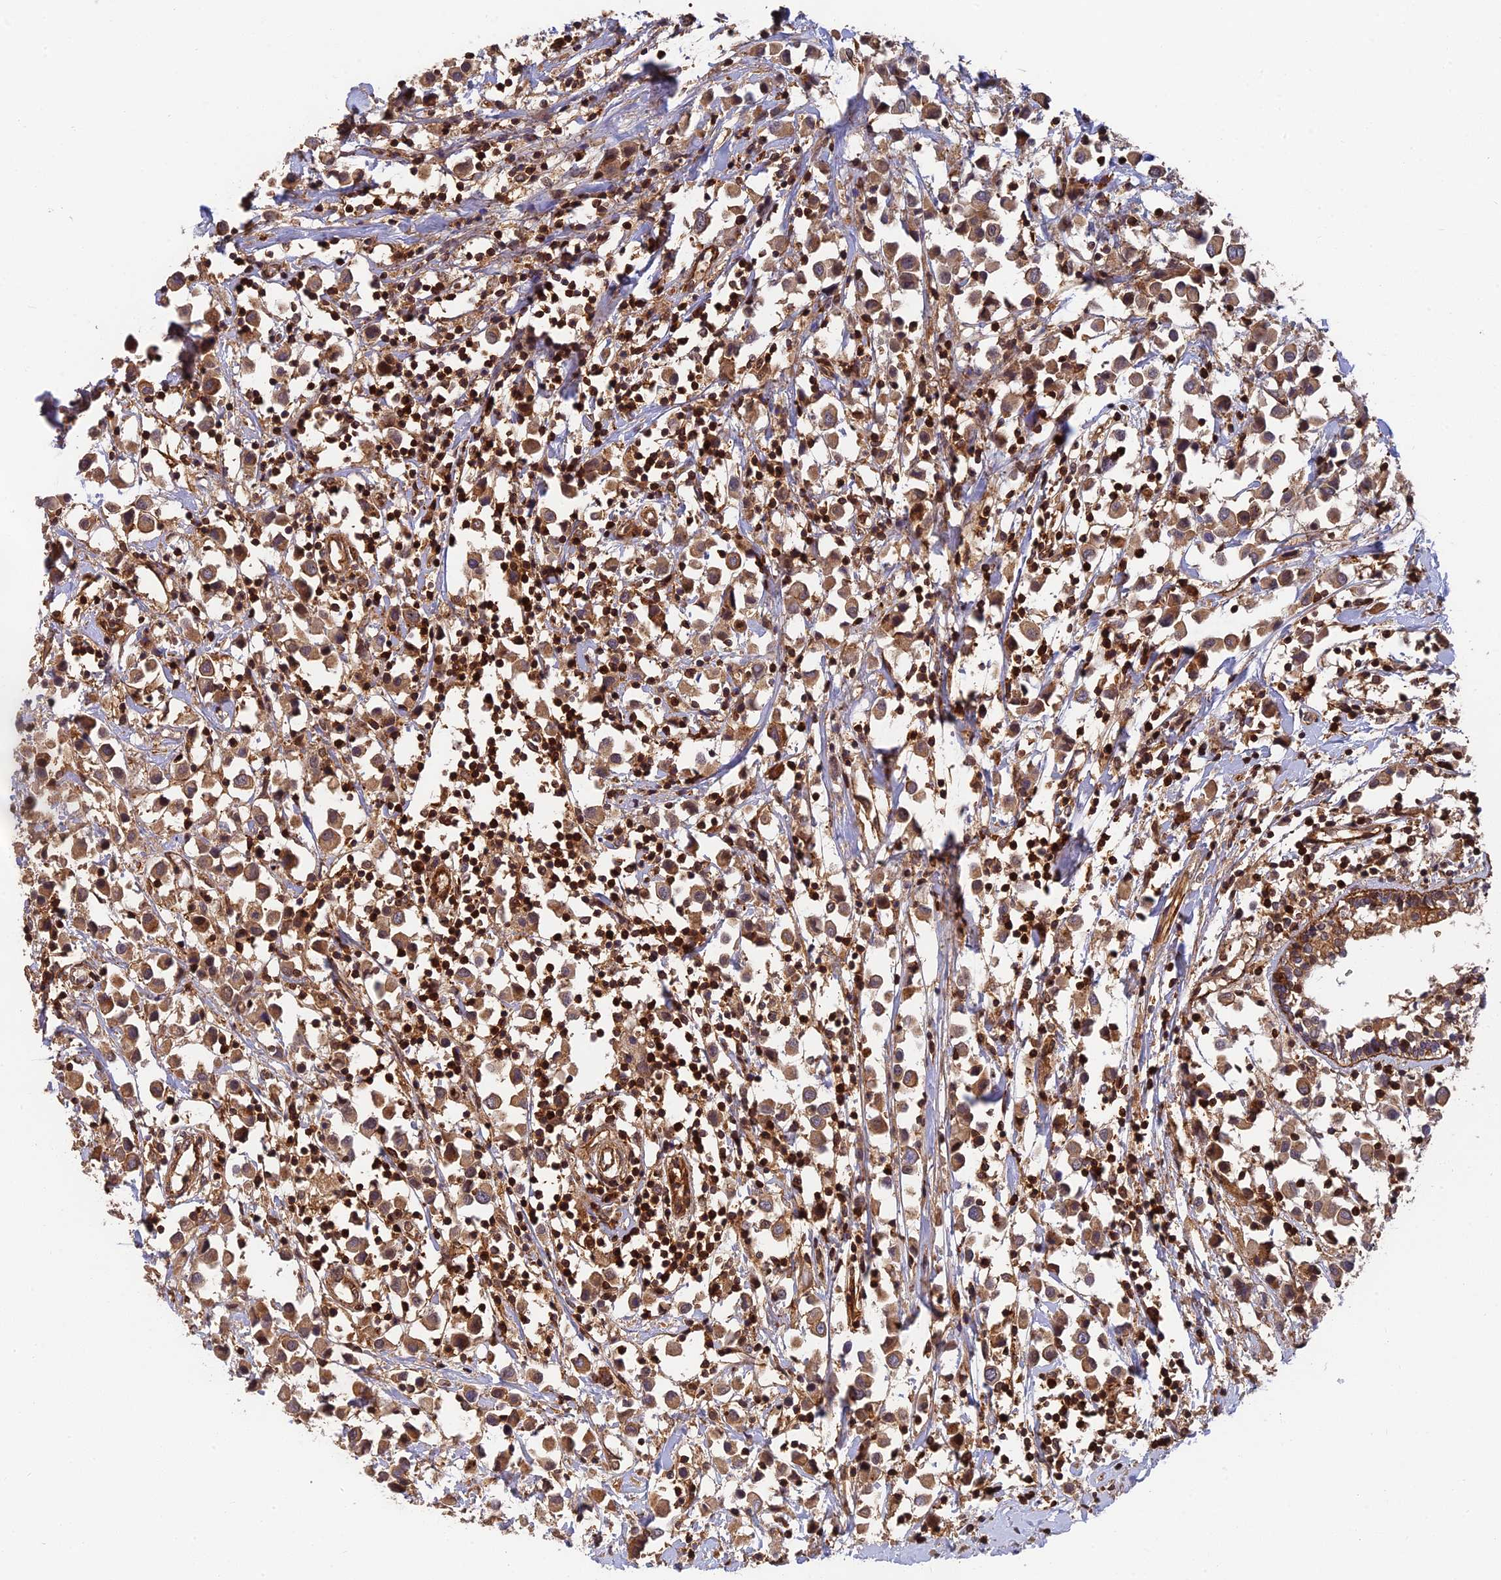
{"staining": {"intensity": "moderate", "quantity": ">75%", "location": "cytoplasmic/membranous"}, "tissue": "breast cancer", "cell_type": "Tumor cells", "image_type": "cancer", "snomed": [{"axis": "morphology", "description": "Duct carcinoma"}, {"axis": "topography", "description": "Breast"}], "caption": "IHC micrograph of neoplastic tissue: human breast cancer stained using immunohistochemistry displays medium levels of moderate protein expression localized specifically in the cytoplasmic/membranous of tumor cells, appearing as a cytoplasmic/membranous brown color.", "gene": "OSBPL1A", "patient": {"sex": "female", "age": 61}}